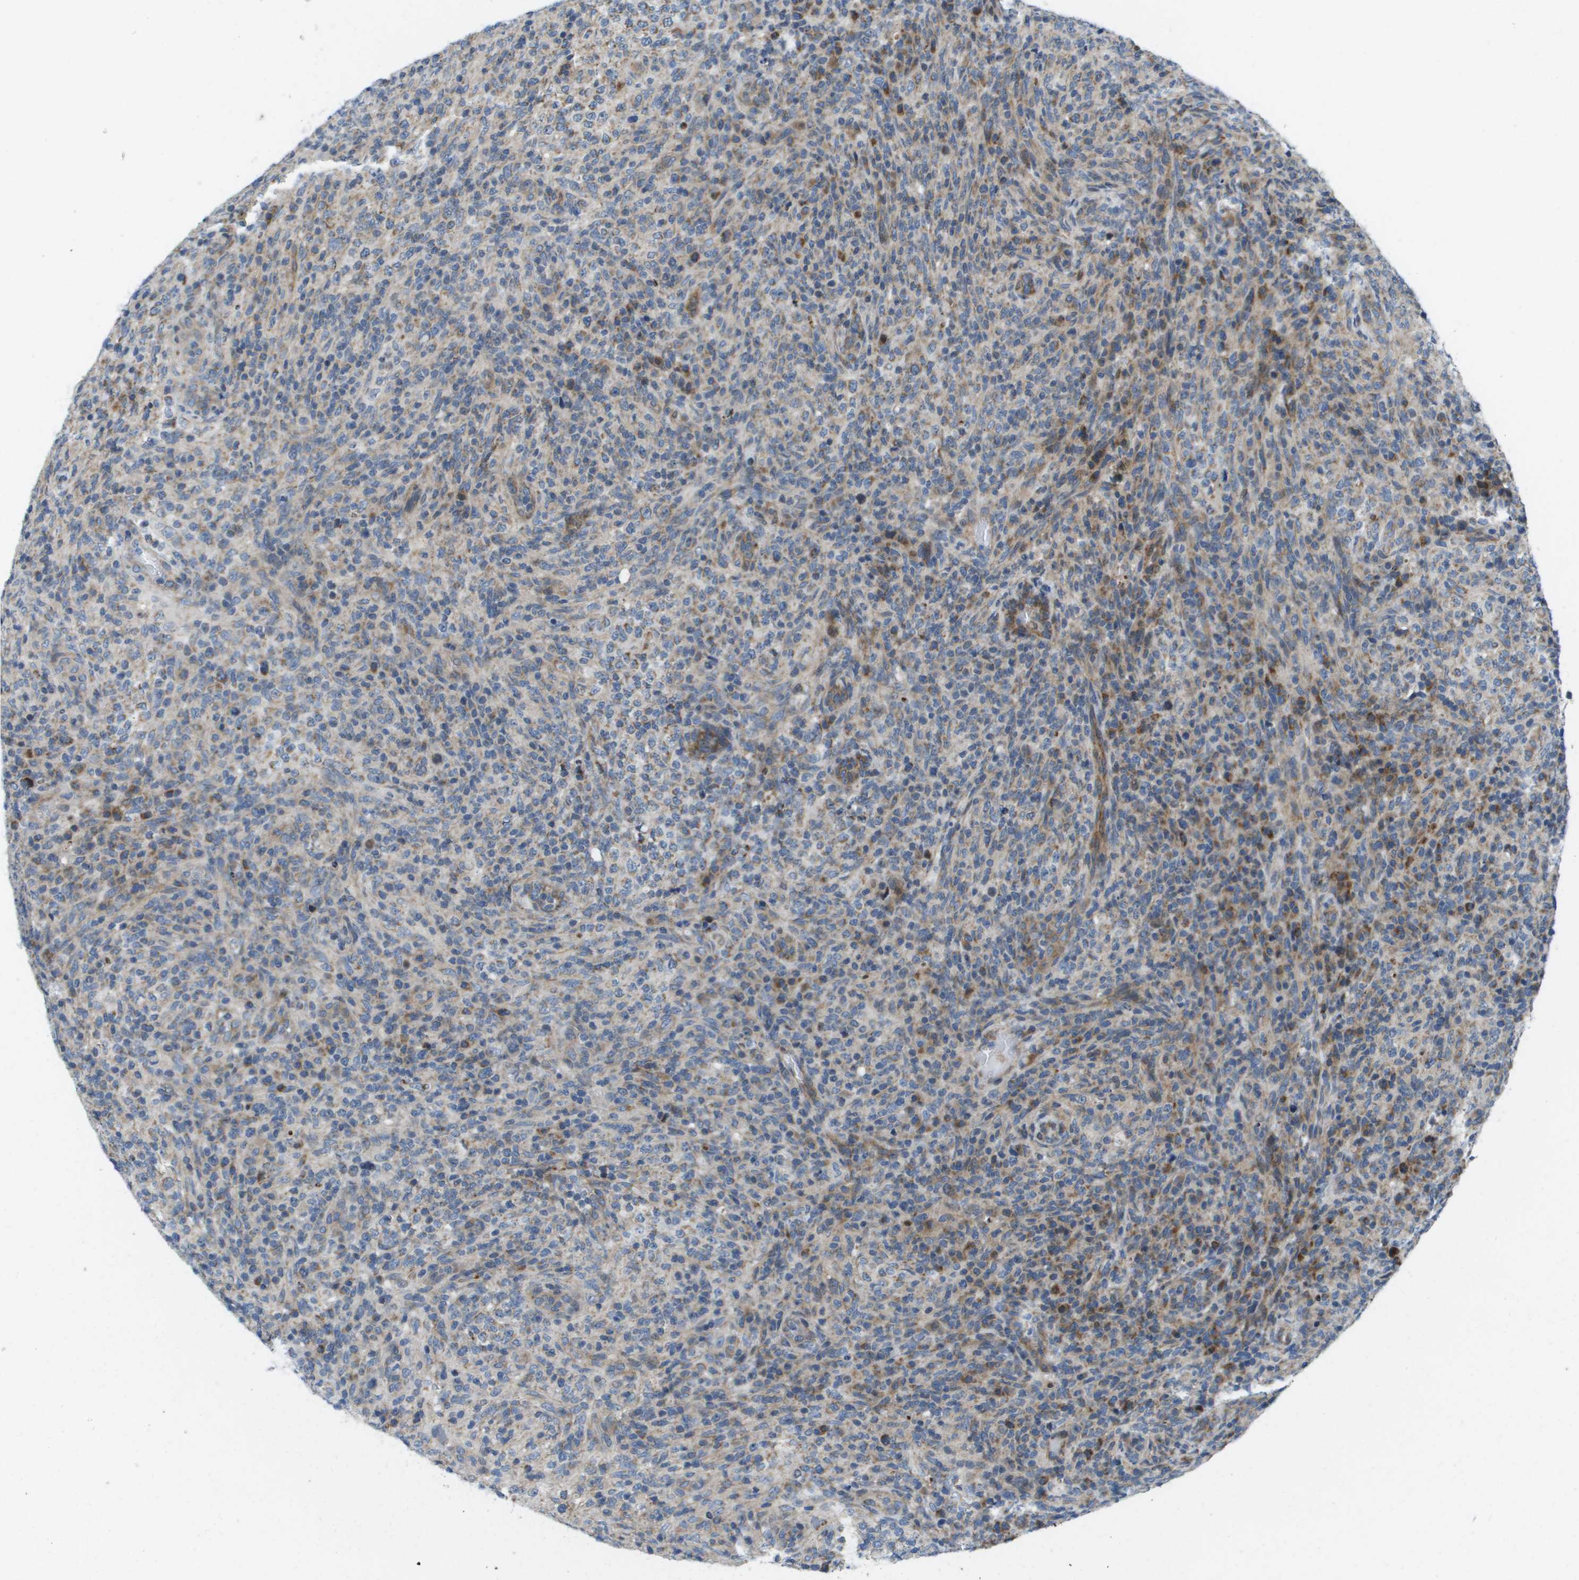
{"staining": {"intensity": "weak", "quantity": "<25%", "location": "cytoplasmic/membranous"}, "tissue": "lymphoma", "cell_type": "Tumor cells", "image_type": "cancer", "snomed": [{"axis": "morphology", "description": "Malignant lymphoma, non-Hodgkin's type, High grade"}, {"axis": "topography", "description": "Lymph node"}], "caption": "There is no significant expression in tumor cells of malignant lymphoma, non-Hodgkin's type (high-grade).", "gene": "KRT23", "patient": {"sex": "female", "age": 76}}